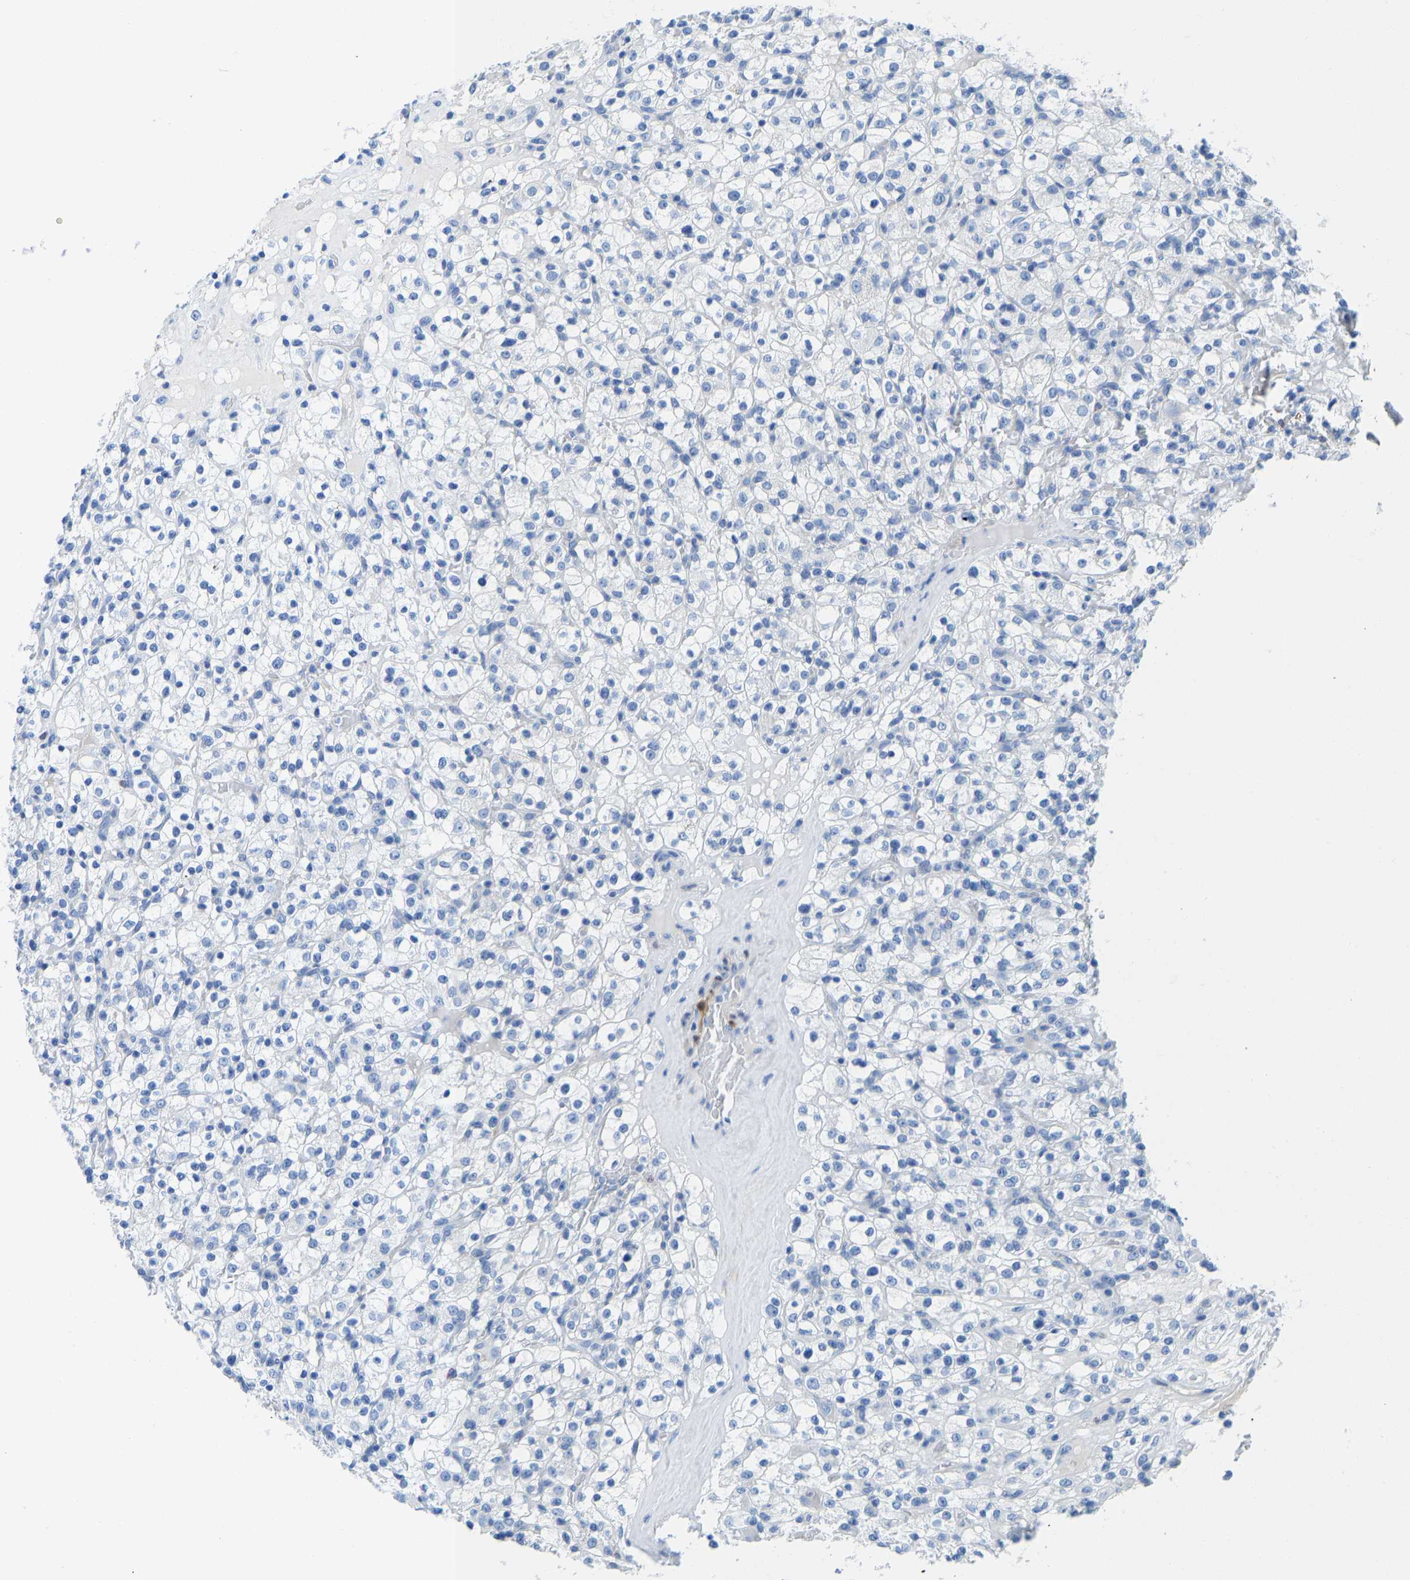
{"staining": {"intensity": "negative", "quantity": "none", "location": "none"}, "tissue": "renal cancer", "cell_type": "Tumor cells", "image_type": "cancer", "snomed": [{"axis": "morphology", "description": "Normal tissue, NOS"}, {"axis": "morphology", "description": "Adenocarcinoma, NOS"}, {"axis": "topography", "description": "Kidney"}], "caption": "Tumor cells are negative for brown protein staining in renal adenocarcinoma.", "gene": "NKAIN3", "patient": {"sex": "female", "age": 72}}